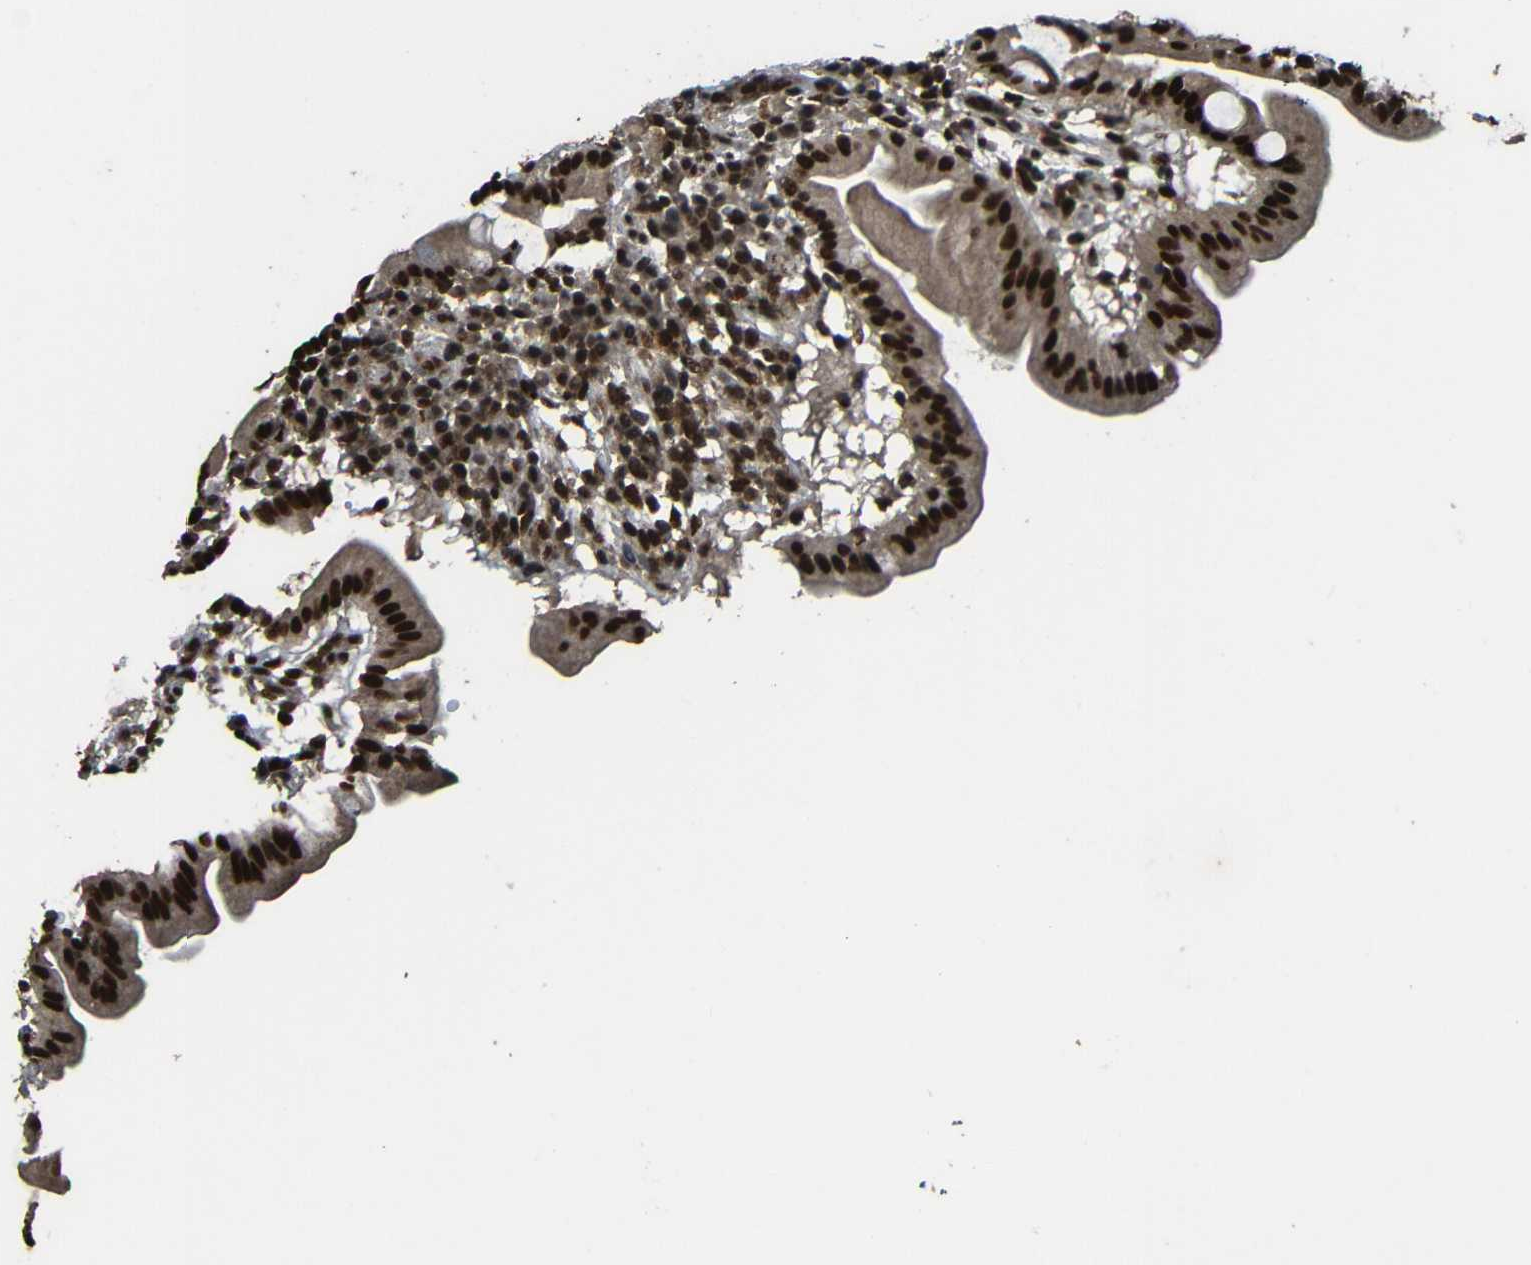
{"staining": {"intensity": "strong", "quantity": ">75%", "location": "nuclear"}, "tissue": "duodenum", "cell_type": "Glandular cells", "image_type": "normal", "snomed": [{"axis": "morphology", "description": "Normal tissue, NOS"}, {"axis": "topography", "description": "Duodenum"}], "caption": "Immunohistochemical staining of benign human duodenum shows >75% levels of strong nuclear protein expression in about >75% of glandular cells.", "gene": "TCF7L2", "patient": {"sex": "male", "age": 50}}